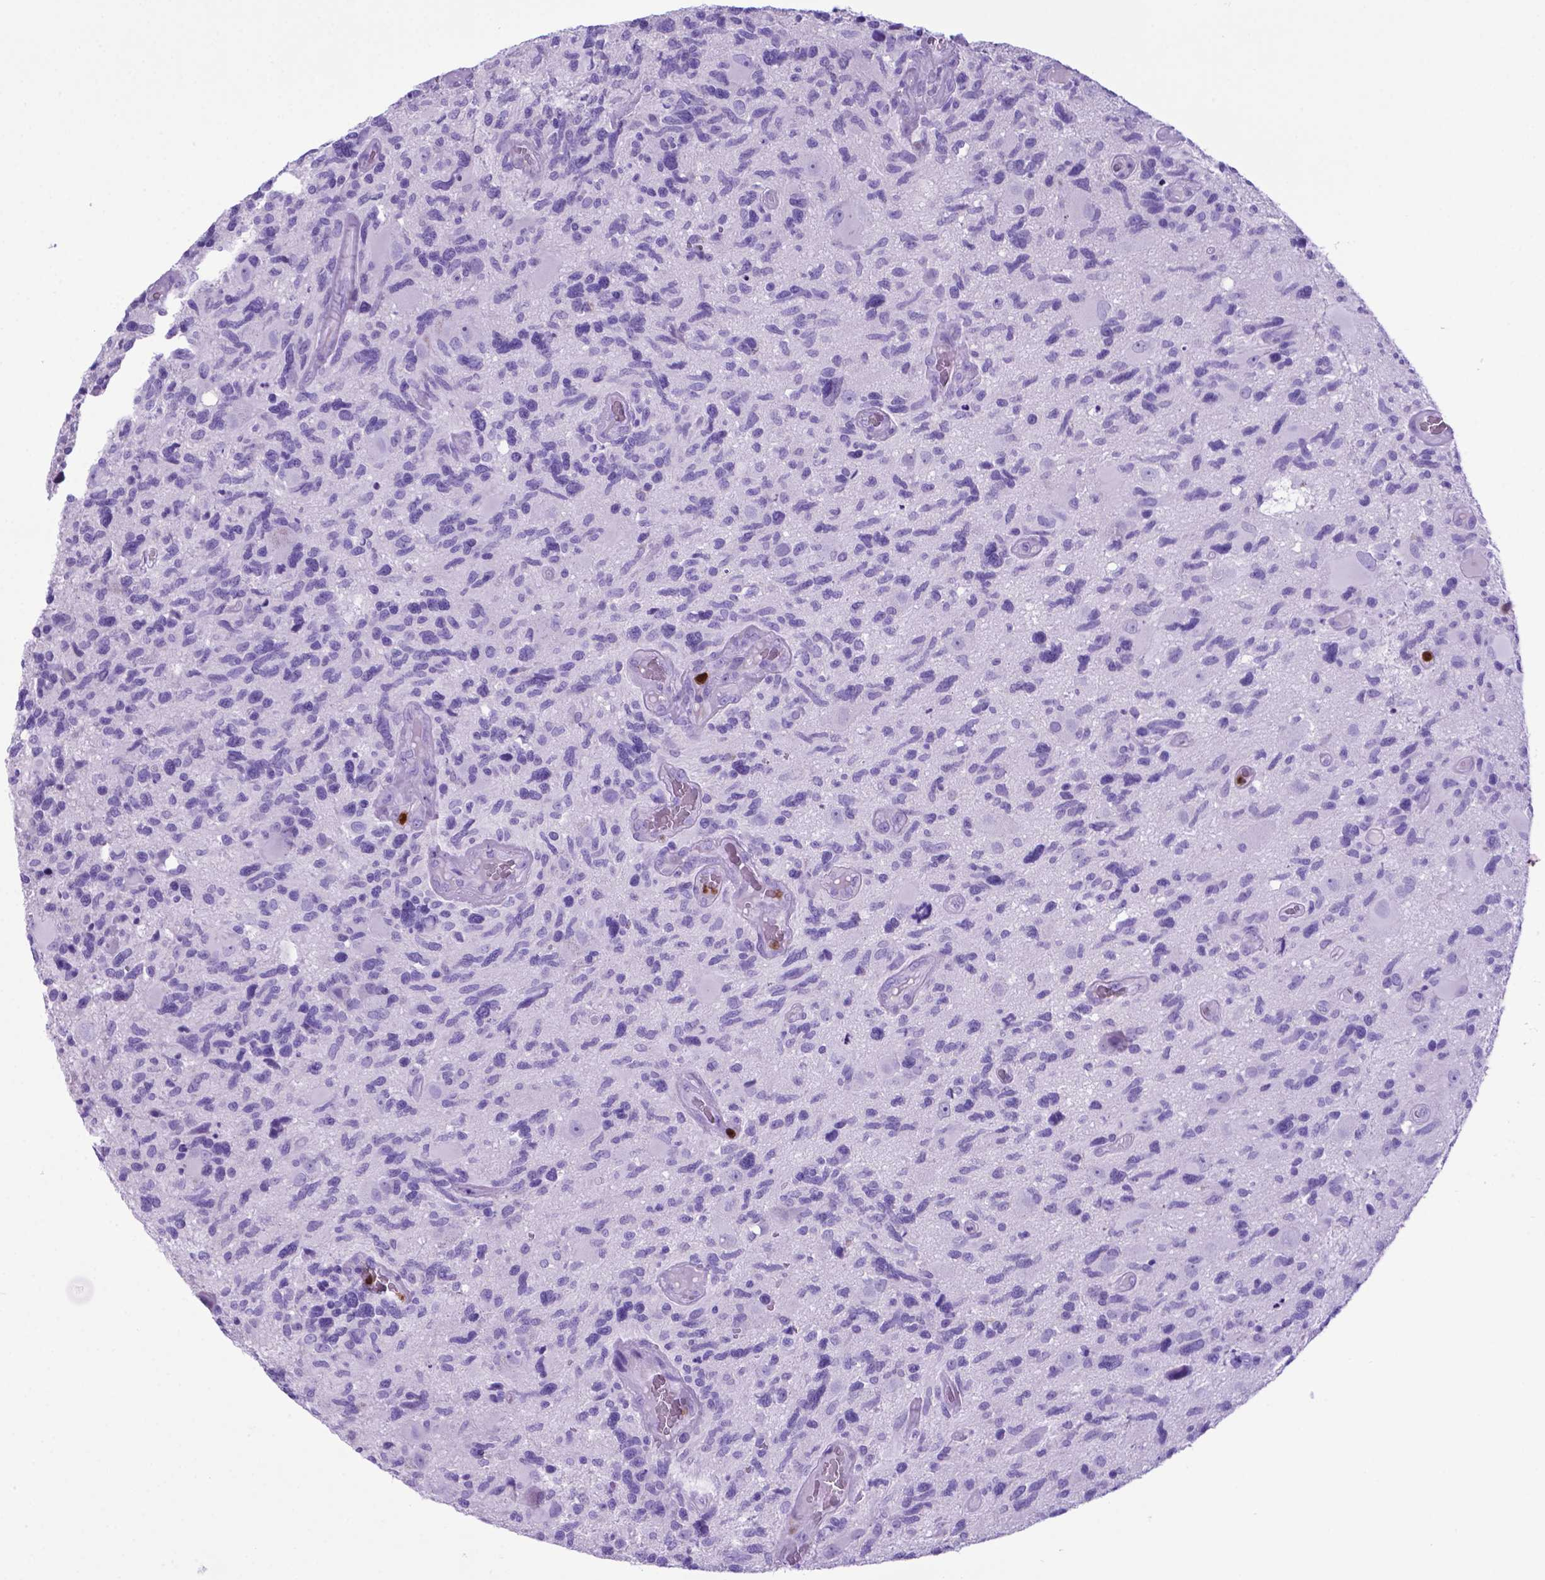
{"staining": {"intensity": "negative", "quantity": "none", "location": "none"}, "tissue": "glioma", "cell_type": "Tumor cells", "image_type": "cancer", "snomed": [{"axis": "morphology", "description": "Glioma, malignant, High grade"}, {"axis": "topography", "description": "Brain"}], "caption": "A photomicrograph of human malignant glioma (high-grade) is negative for staining in tumor cells.", "gene": "LZTR1", "patient": {"sex": "male", "age": 49}}